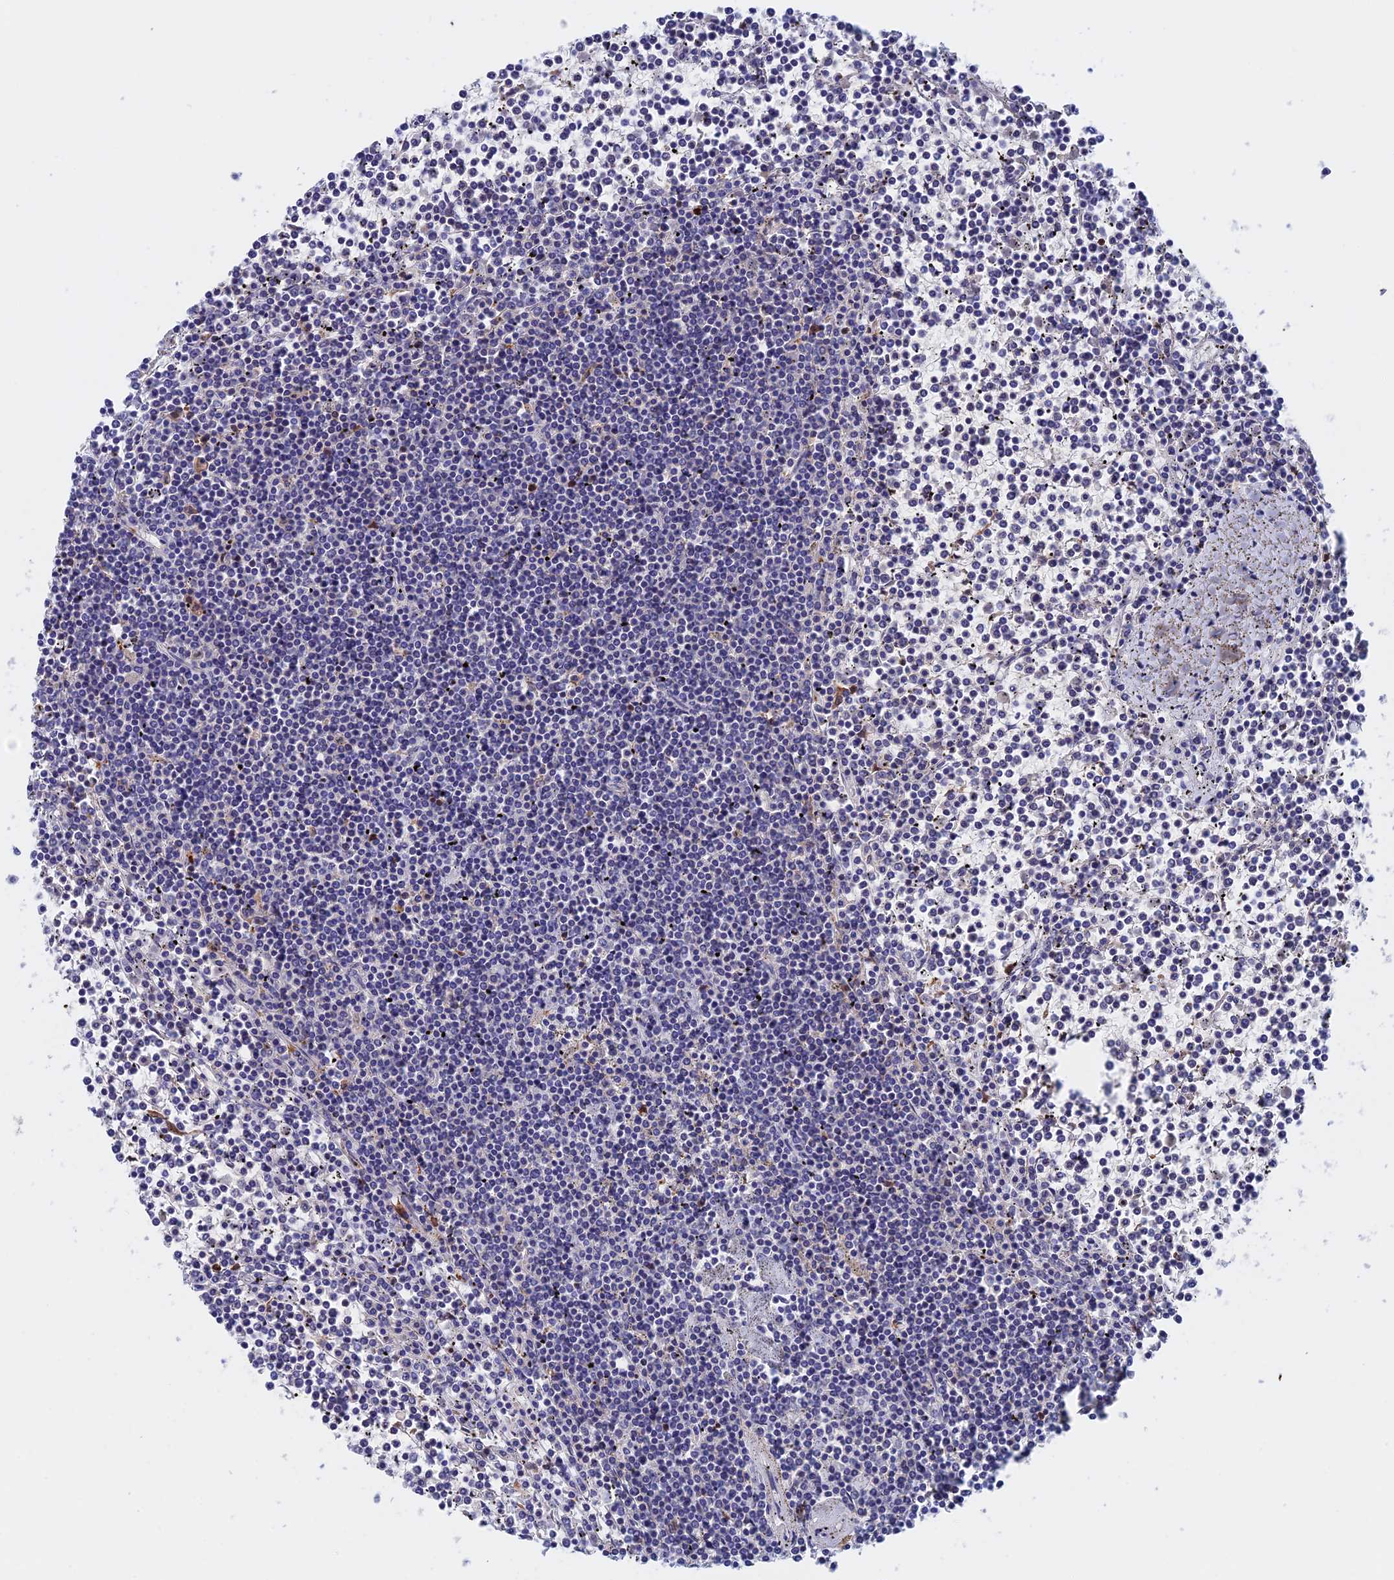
{"staining": {"intensity": "negative", "quantity": "none", "location": "none"}, "tissue": "lymphoma", "cell_type": "Tumor cells", "image_type": "cancer", "snomed": [{"axis": "morphology", "description": "Malignant lymphoma, non-Hodgkin's type, Low grade"}, {"axis": "topography", "description": "Spleen"}], "caption": "Tumor cells are negative for protein expression in human malignant lymphoma, non-Hodgkin's type (low-grade). (Stains: DAB (3,3'-diaminobenzidine) immunohistochemistry (IHC) with hematoxylin counter stain, Microscopy: brightfield microscopy at high magnification).", "gene": "WDR83", "patient": {"sex": "female", "age": 19}}